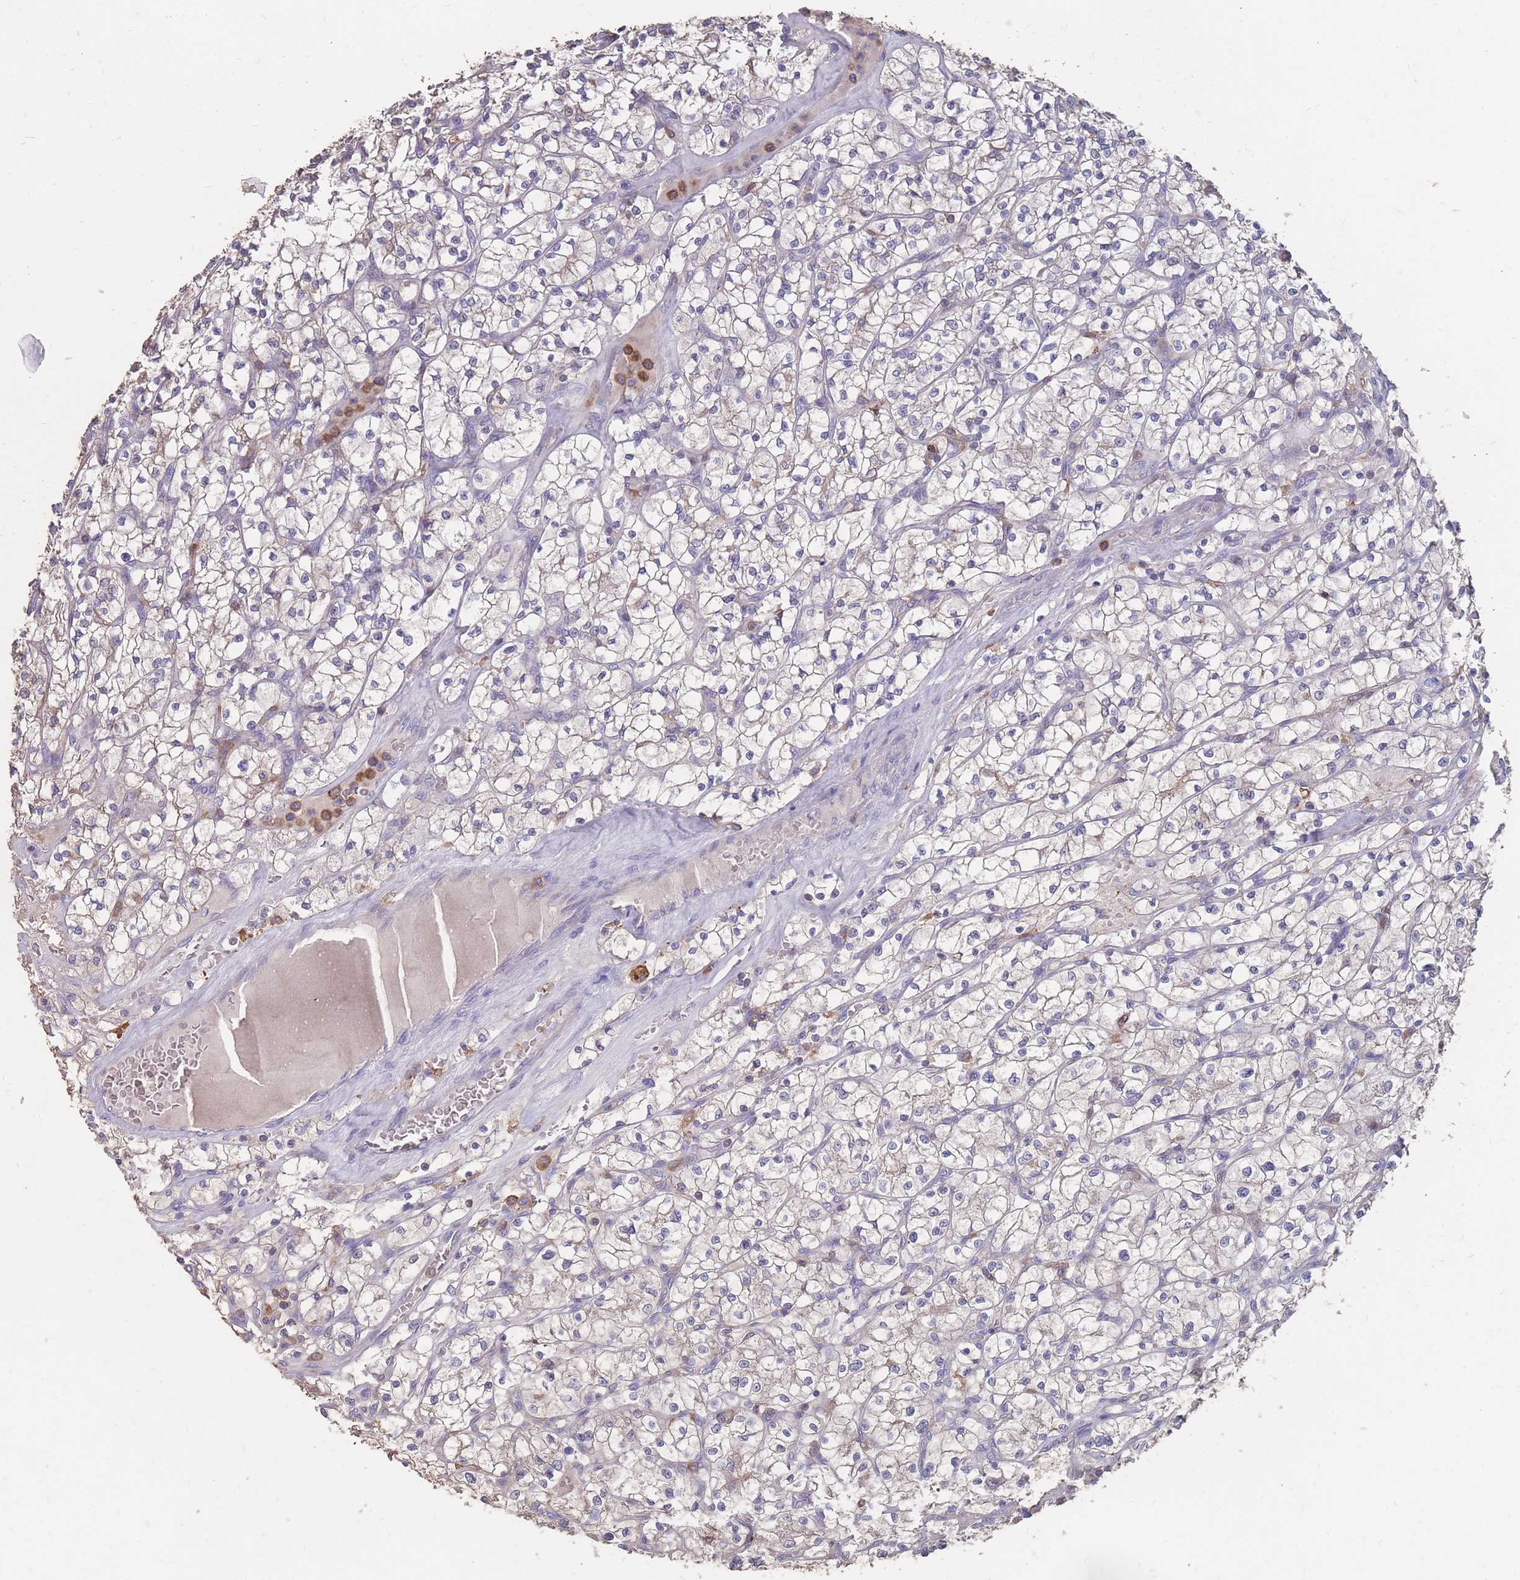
{"staining": {"intensity": "negative", "quantity": "none", "location": "none"}, "tissue": "renal cancer", "cell_type": "Tumor cells", "image_type": "cancer", "snomed": [{"axis": "morphology", "description": "Adenocarcinoma, NOS"}, {"axis": "topography", "description": "Kidney"}], "caption": "Renal cancer was stained to show a protein in brown. There is no significant staining in tumor cells. (Stains: DAB IHC with hematoxylin counter stain, Microscopy: brightfield microscopy at high magnification).", "gene": "CD33", "patient": {"sex": "female", "age": 64}}